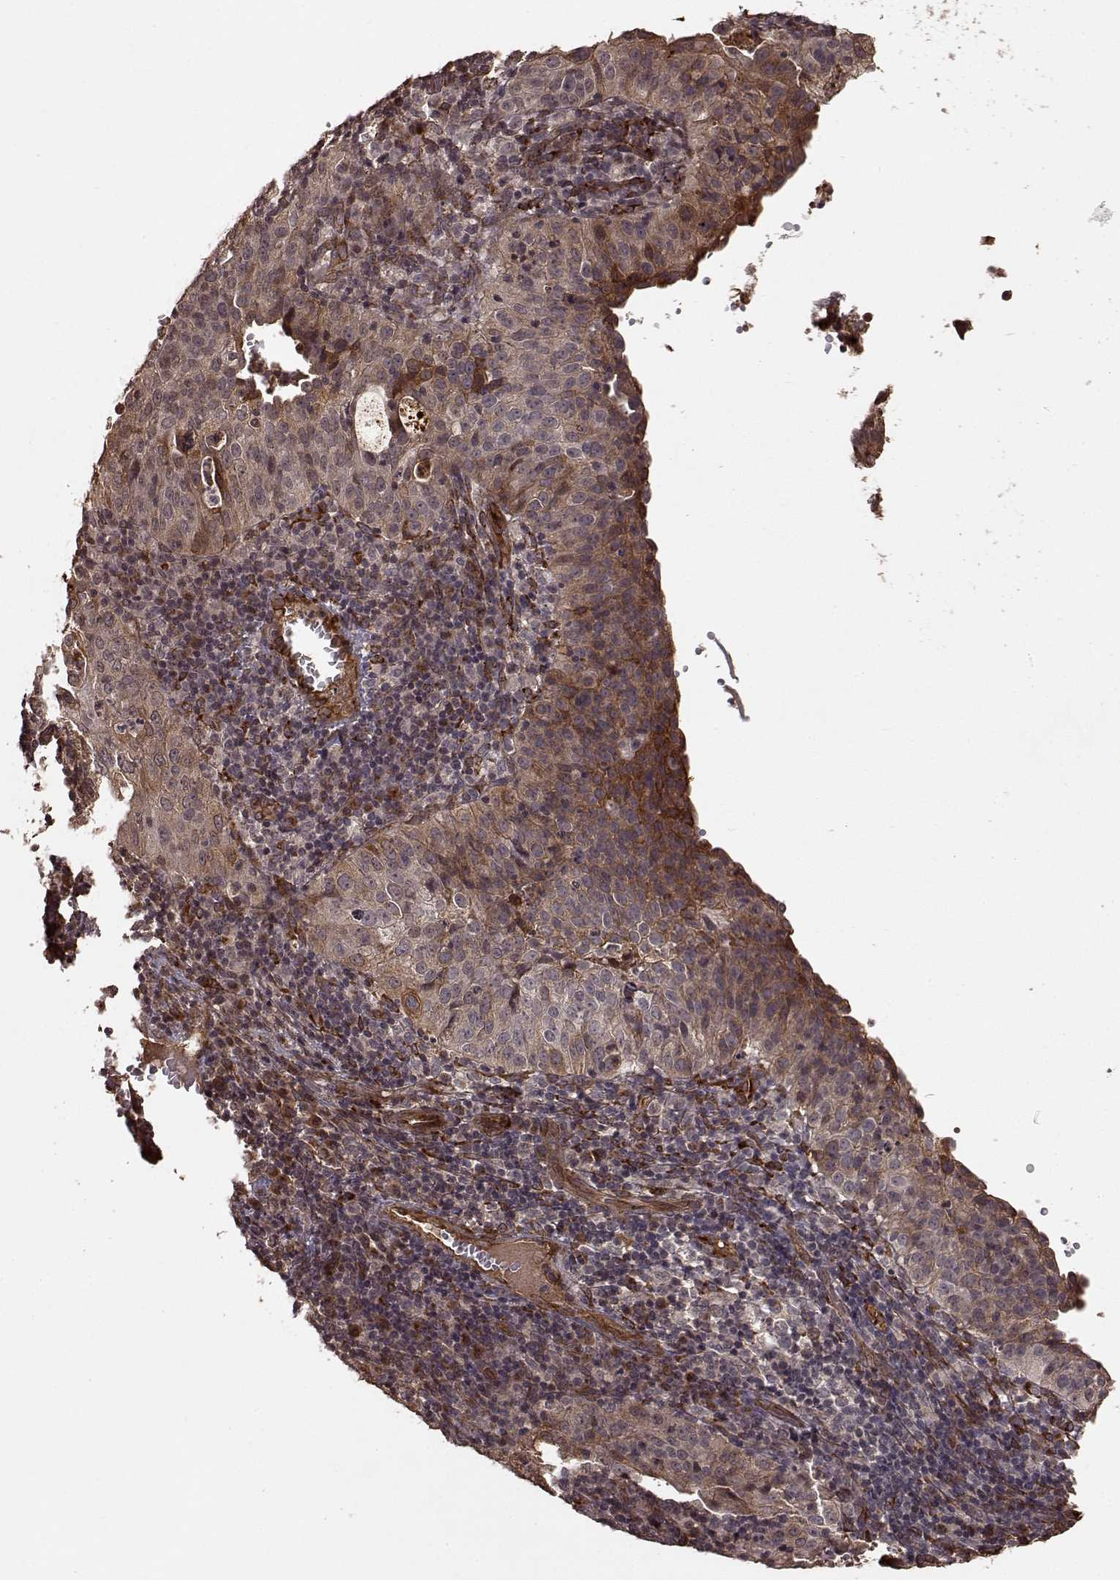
{"staining": {"intensity": "strong", "quantity": "<25%", "location": "cytoplasmic/membranous"}, "tissue": "cervical cancer", "cell_type": "Tumor cells", "image_type": "cancer", "snomed": [{"axis": "morphology", "description": "Squamous cell carcinoma, NOS"}, {"axis": "topography", "description": "Cervix"}], "caption": "A brown stain shows strong cytoplasmic/membranous staining of a protein in human cervical cancer tumor cells.", "gene": "FSTL1", "patient": {"sex": "female", "age": 39}}